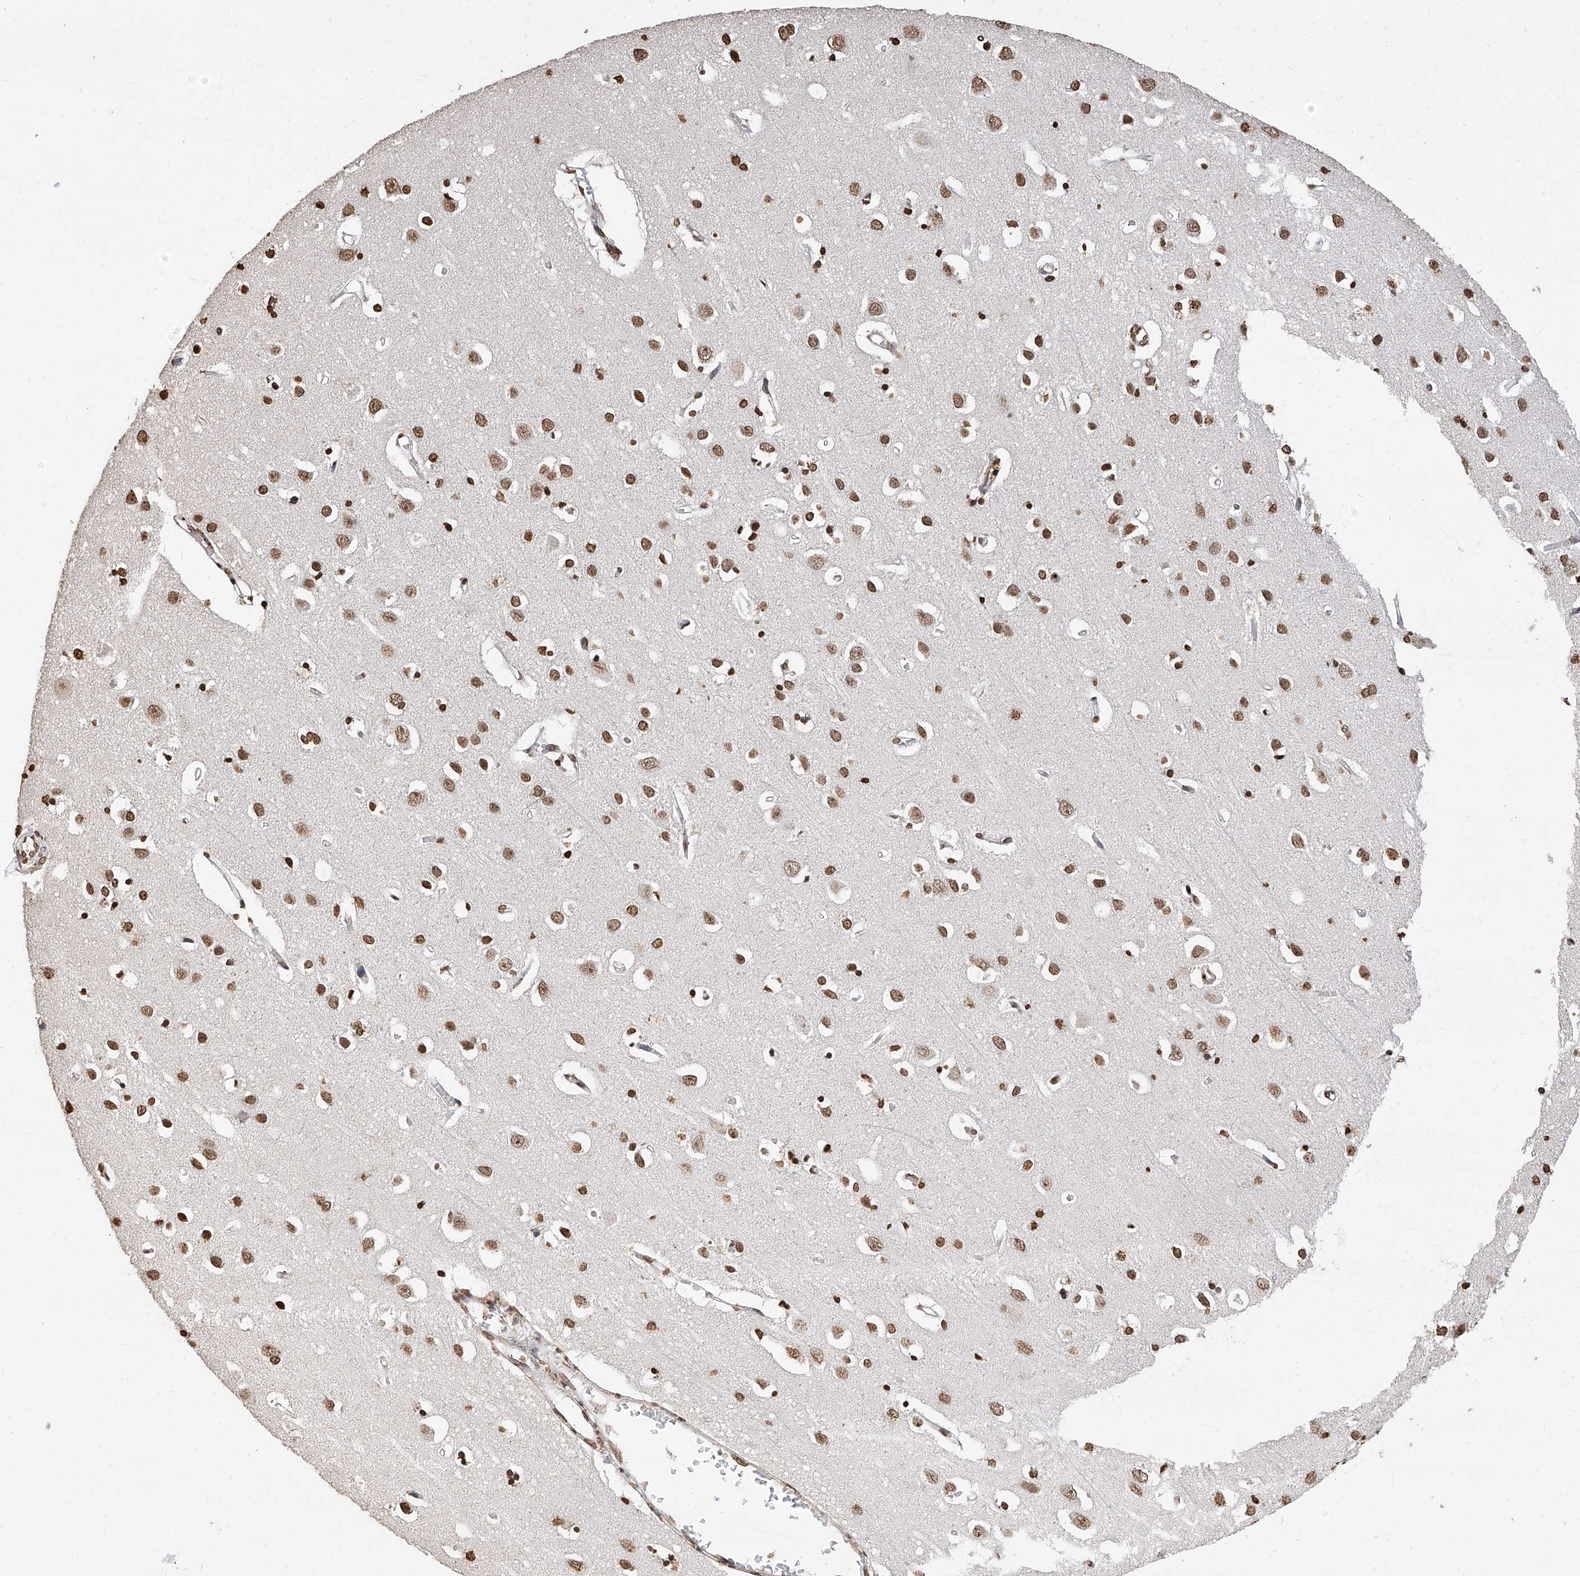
{"staining": {"intensity": "moderate", "quantity": ">75%", "location": "nuclear"}, "tissue": "cerebral cortex", "cell_type": "Endothelial cells", "image_type": "normal", "snomed": [{"axis": "morphology", "description": "Normal tissue, NOS"}, {"axis": "topography", "description": "Cerebral cortex"}], "caption": "Immunohistochemistry (IHC) image of normal human cerebral cortex stained for a protein (brown), which displays medium levels of moderate nuclear staining in about >75% of endothelial cells.", "gene": "RP9", "patient": {"sex": "female", "age": 64}}